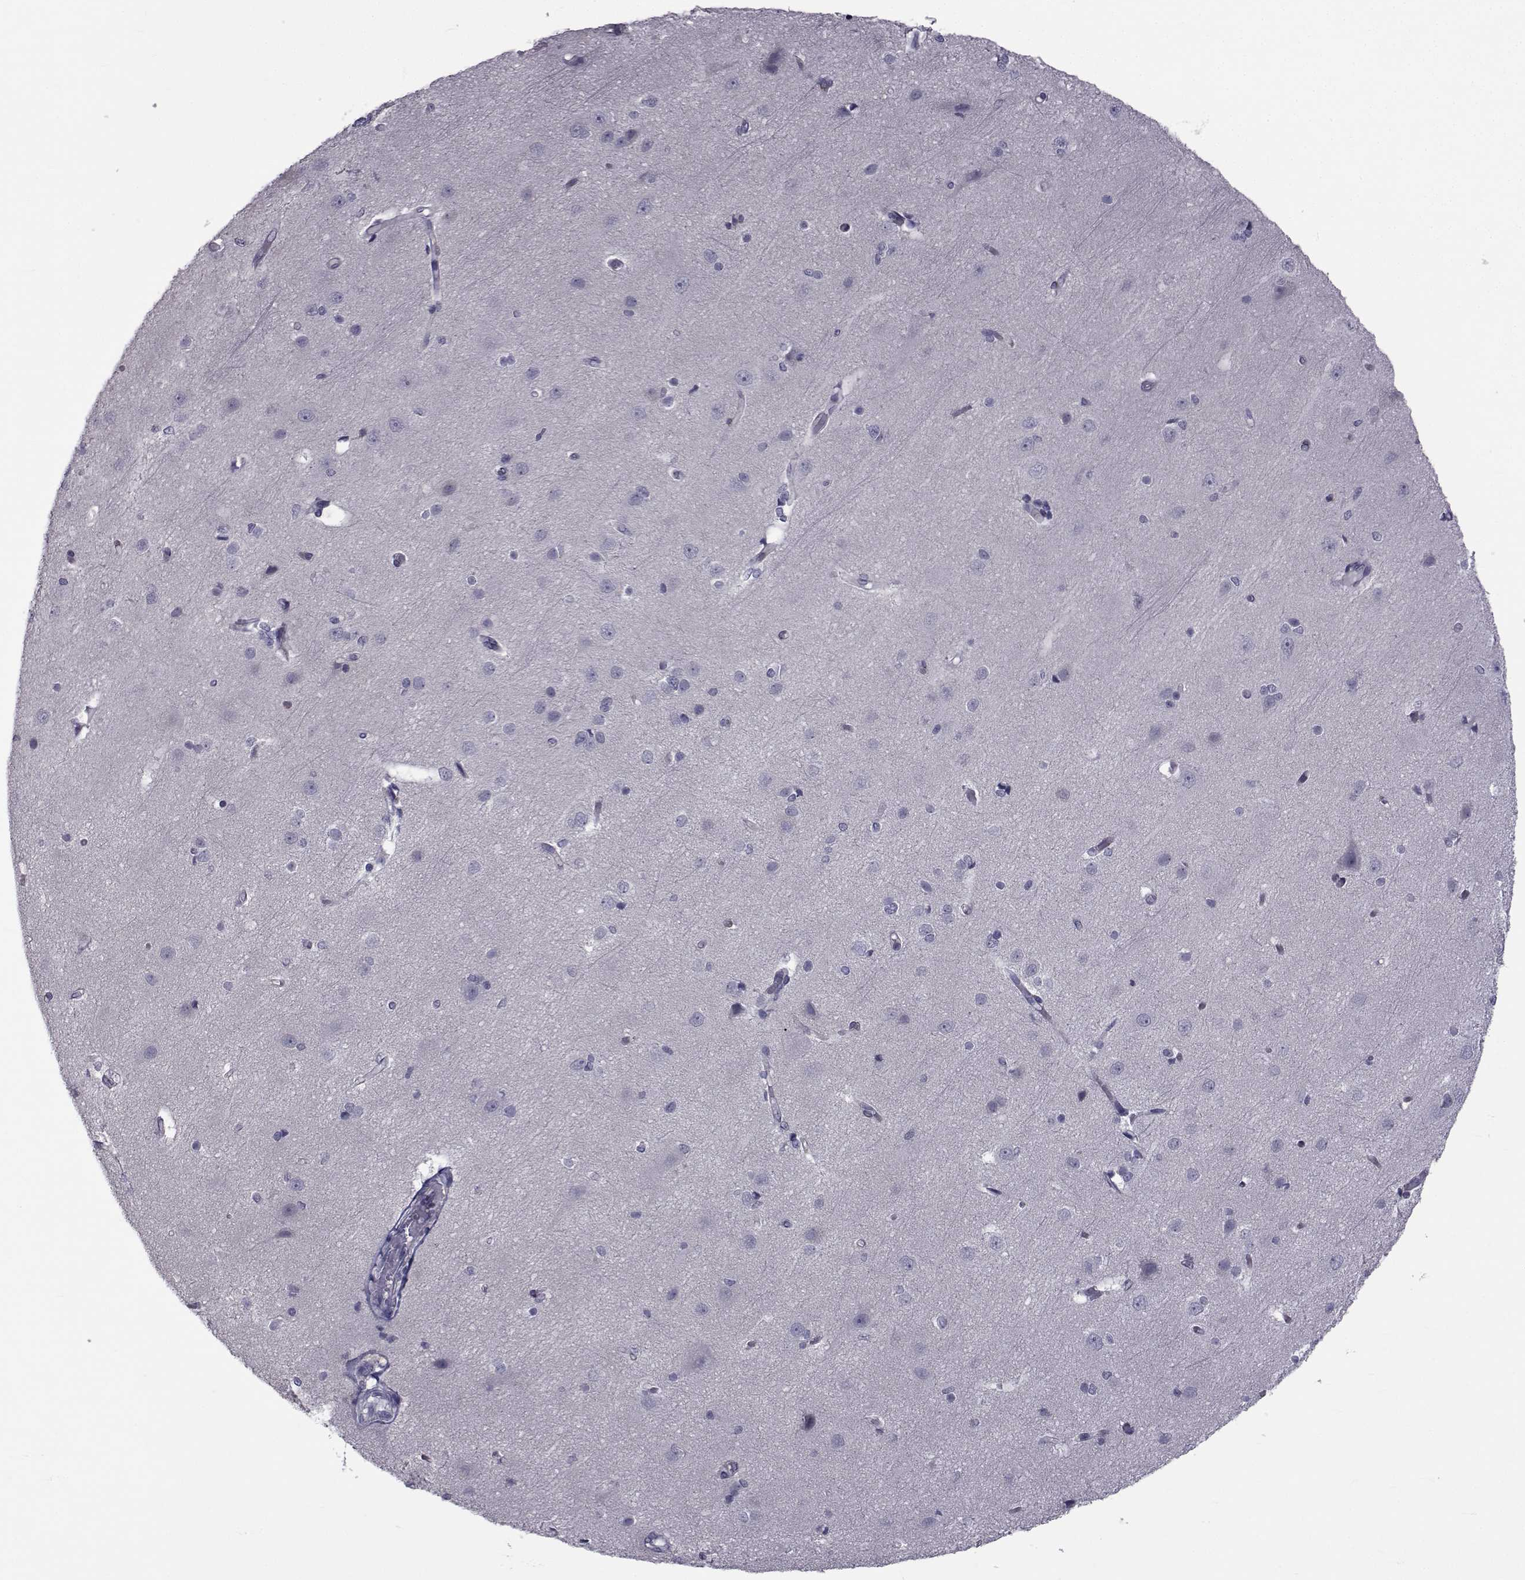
{"staining": {"intensity": "negative", "quantity": "none", "location": "none"}, "tissue": "cerebral cortex", "cell_type": "Endothelial cells", "image_type": "normal", "snomed": [{"axis": "morphology", "description": "Normal tissue, NOS"}, {"axis": "topography", "description": "Cerebral cortex"}], "caption": "IHC histopathology image of benign cerebral cortex: cerebral cortex stained with DAB (3,3'-diaminobenzidine) reveals no significant protein positivity in endothelial cells.", "gene": "SLC30A10", "patient": {"sex": "male", "age": 37}}